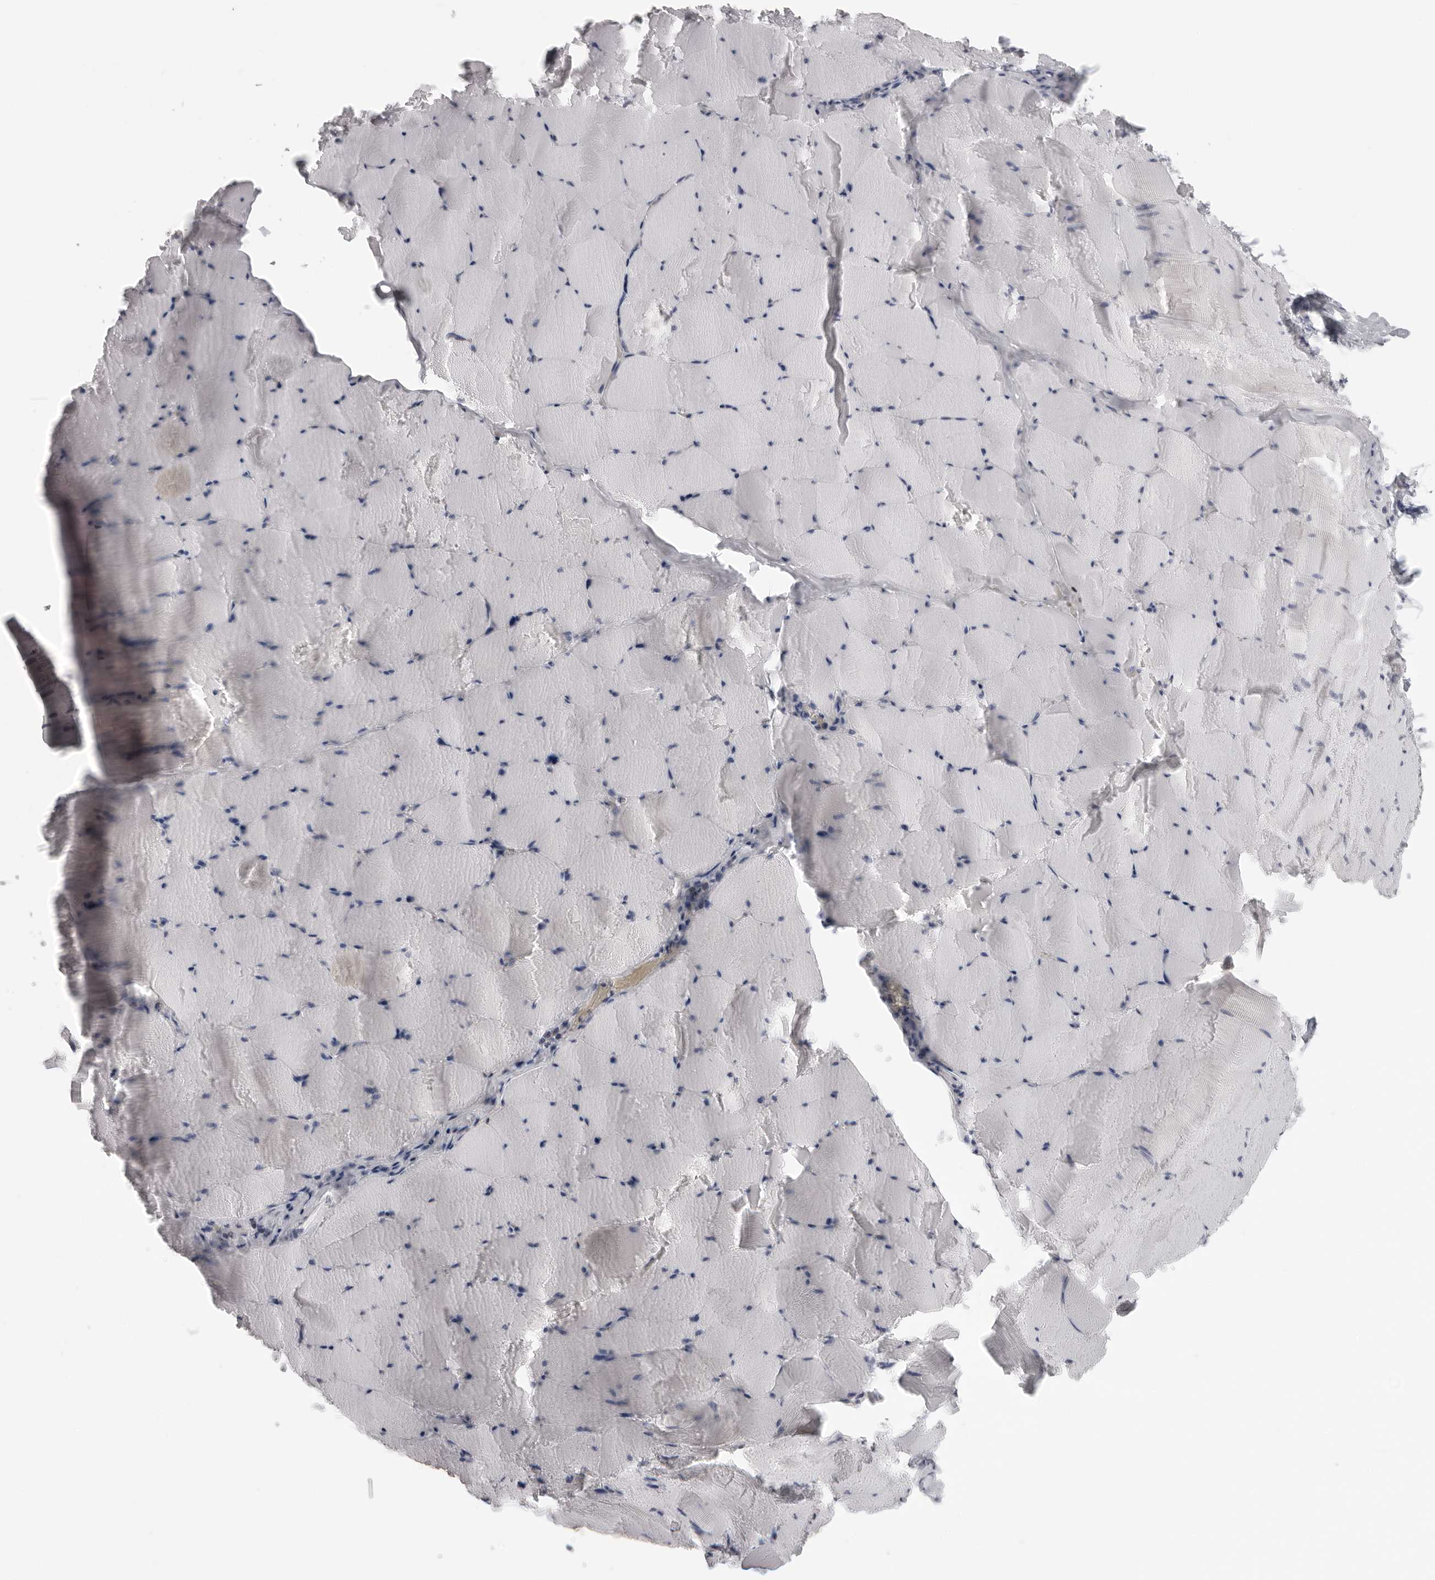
{"staining": {"intensity": "negative", "quantity": "none", "location": "none"}, "tissue": "skeletal muscle", "cell_type": "Myocytes", "image_type": "normal", "snomed": [{"axis": "morphology", "description": "Normal tissue, NOS"}, {"axis": "topography", "description": "Skeletal muscle"}], "caption": "Immunohistochemistry micrograph of normal skeletal muscle stained for a protein (brown), which shows no expression in myocytes.", "gene": "DNALI1", "patient": {"sex": "male", "age": 62}}